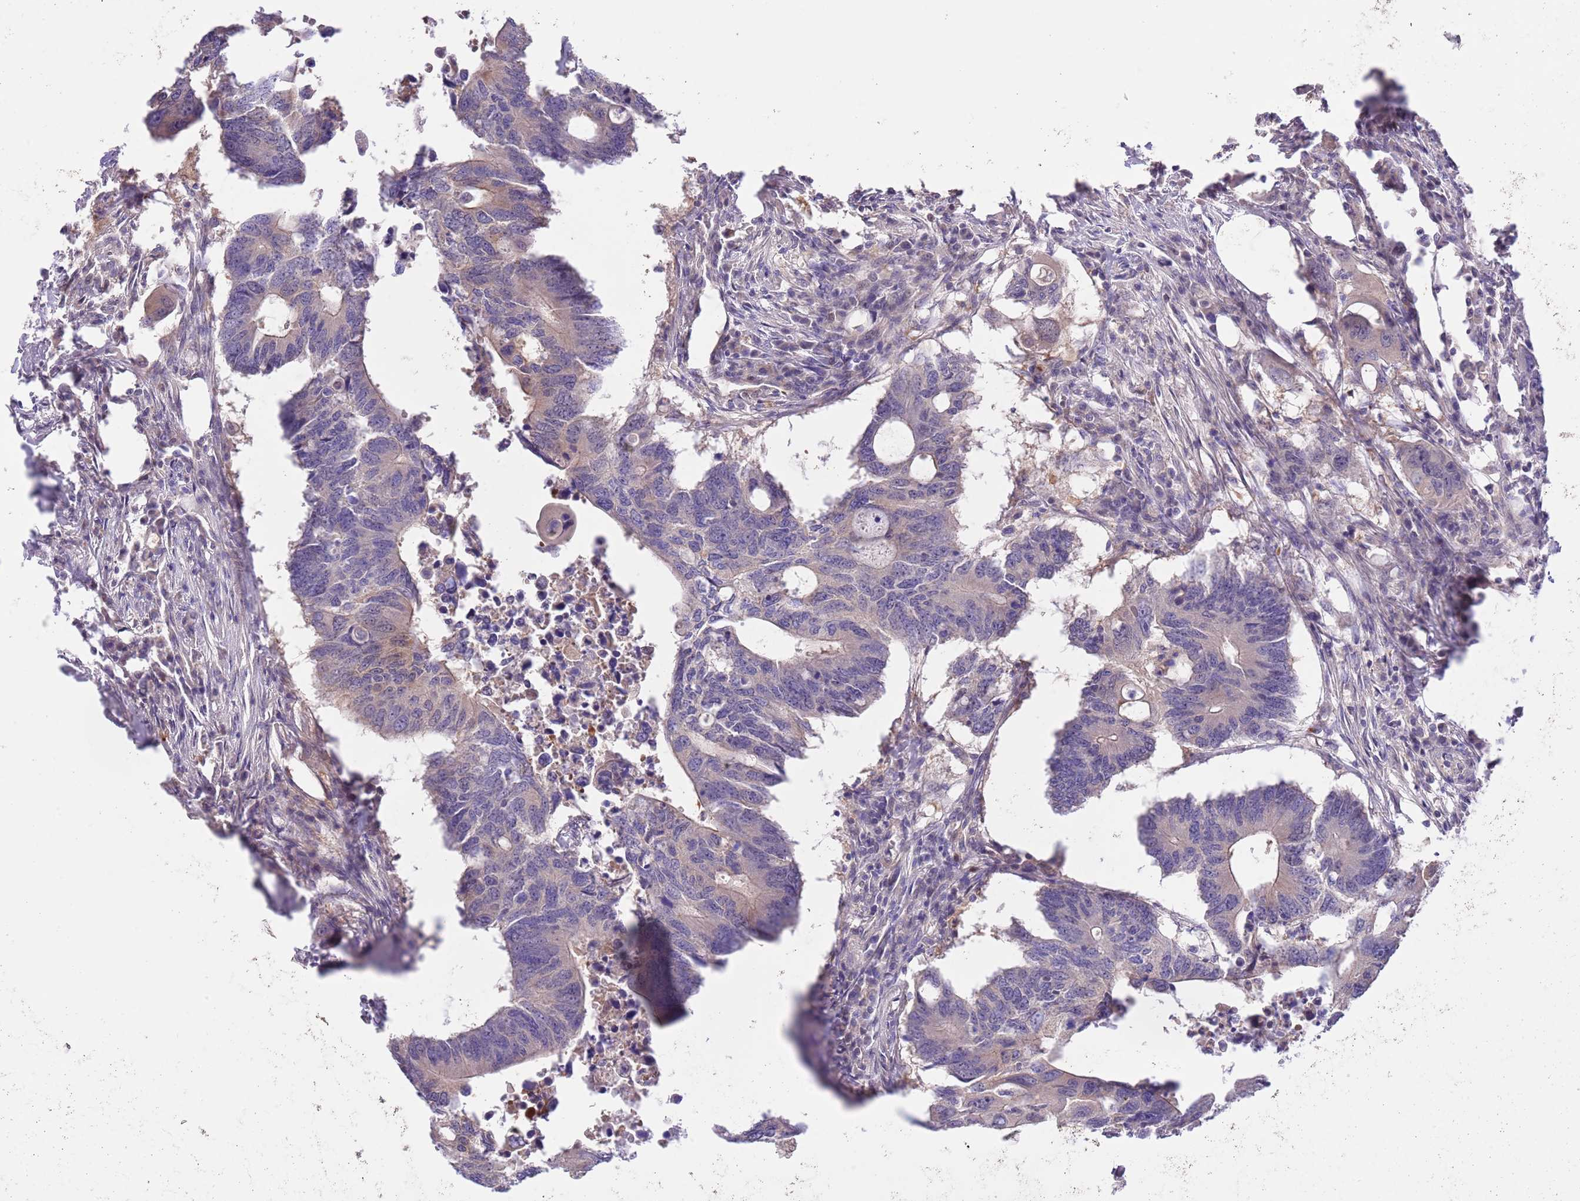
{"staining": {"intensity": "negative", "quantity": "none", "location": "none"}, "tissue": "colorectal cancer", "cell_type": "Tumor cells", "image_type": "cancer", "snomed": [{"axis": "morphology", "description": "Adenocarcinoma, NOS"}, {"axis": "topography", "description": "Colon"}], "caption": "Immunohistochemical staining of human colorectal cancer shows no significant staining in tumor cells. Brightfield microscopy of immunohistochemistry stained with DAB (brown) and hematoxylin (blue), captured at high magnification.", "gene": "PRR32", "patient": {"sex": "male", "age": 71}}